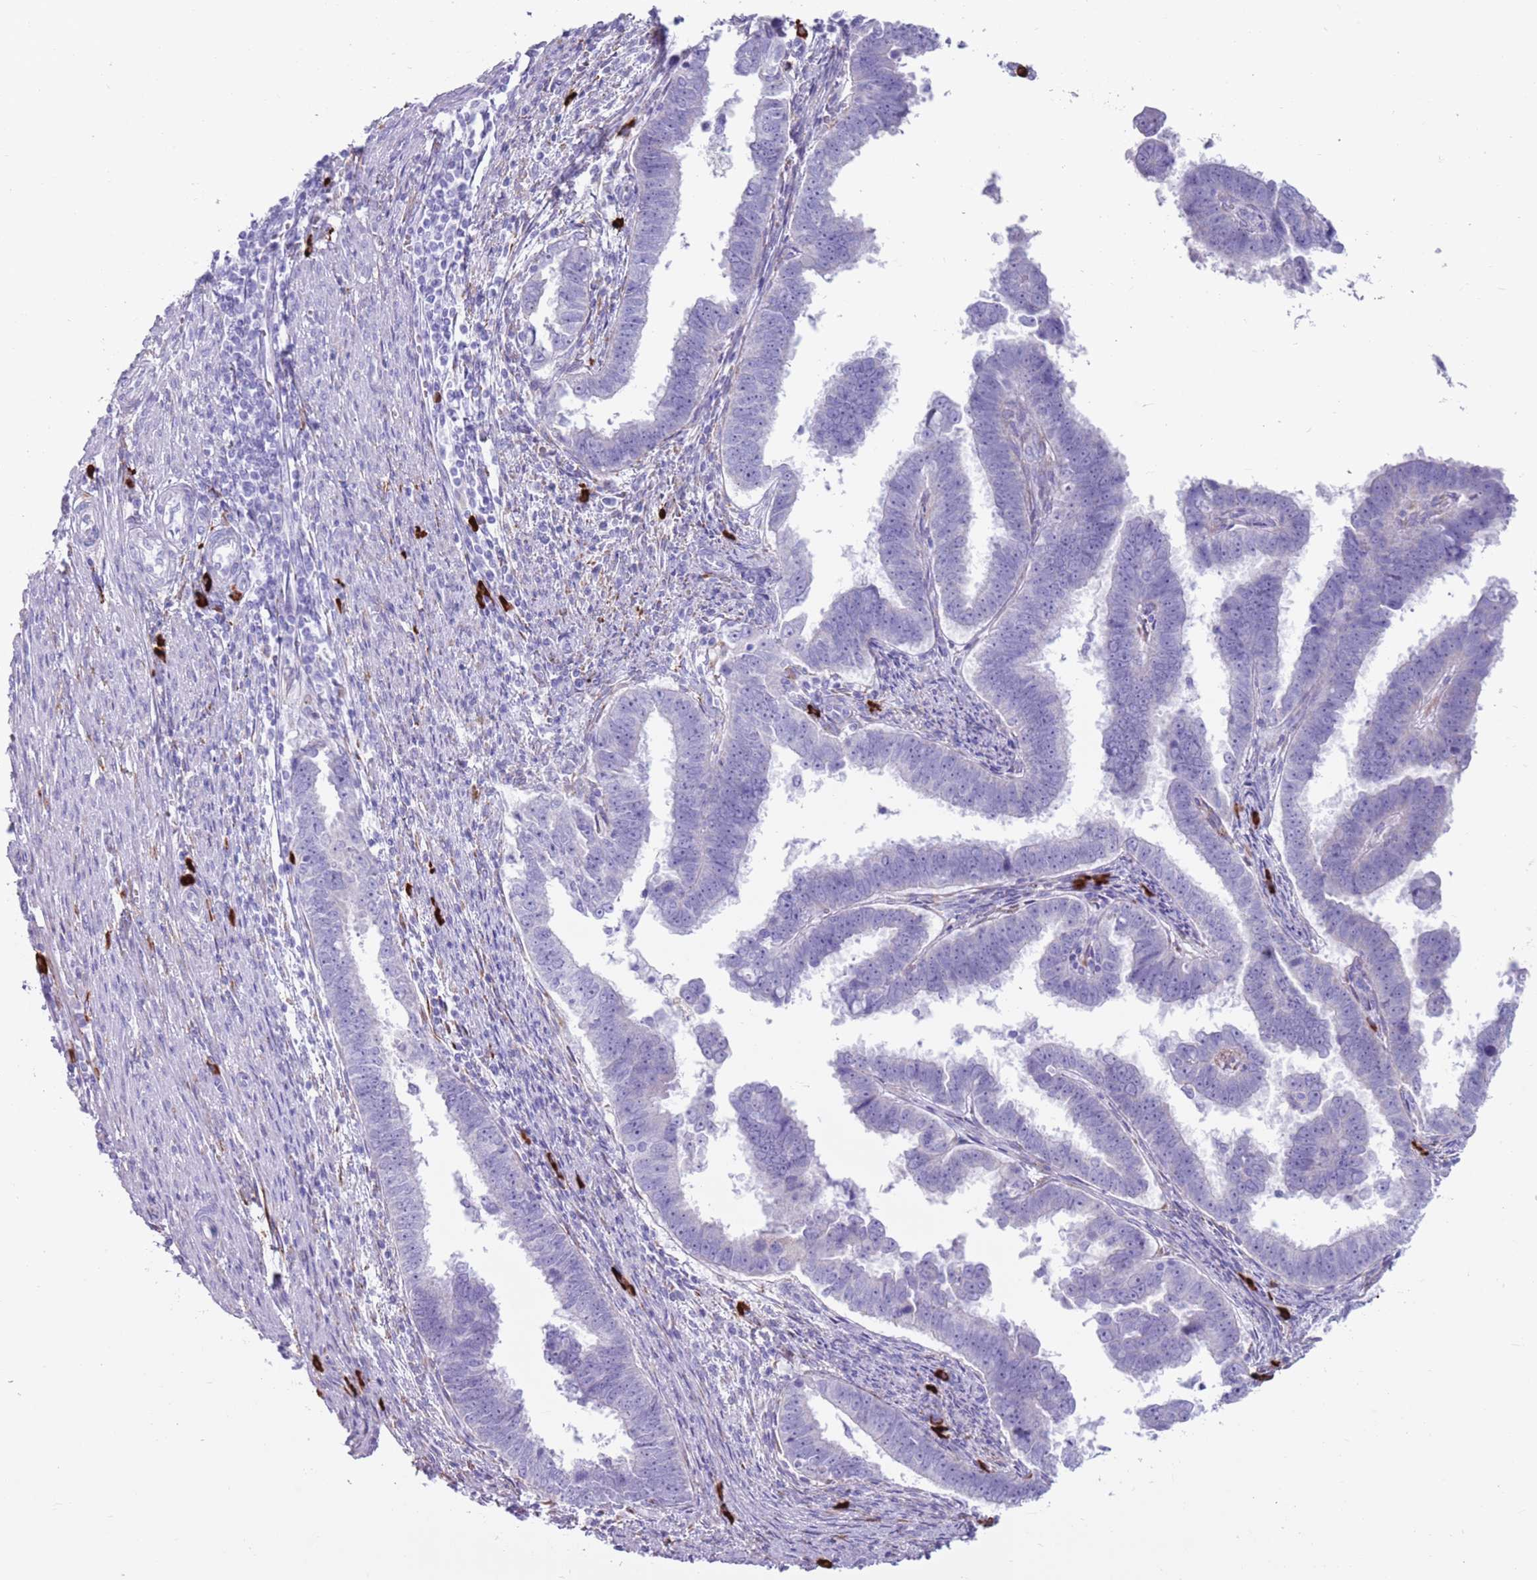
{"staining": {"intensity": "negative", "quantity": "none", "location": "none"}, "tissue": "endometrial cancer", "cell_type": "Tumor cells", "image_type": "cancer", "snomed": [{"axis": "morphology", "description": "Adenocarcinoma, NOS"}, {"axis": "topography", "description": "Endometrium"}], "caption": "Immunohistochemistry histopathology image of neoplastic tissue: adenocarcinoma (endometrial) stained with DAB demonstrates no significant protein expression in tumor cells.", "gene": "LY6G5B", "patient": {"sex": "female", "age": 75}}